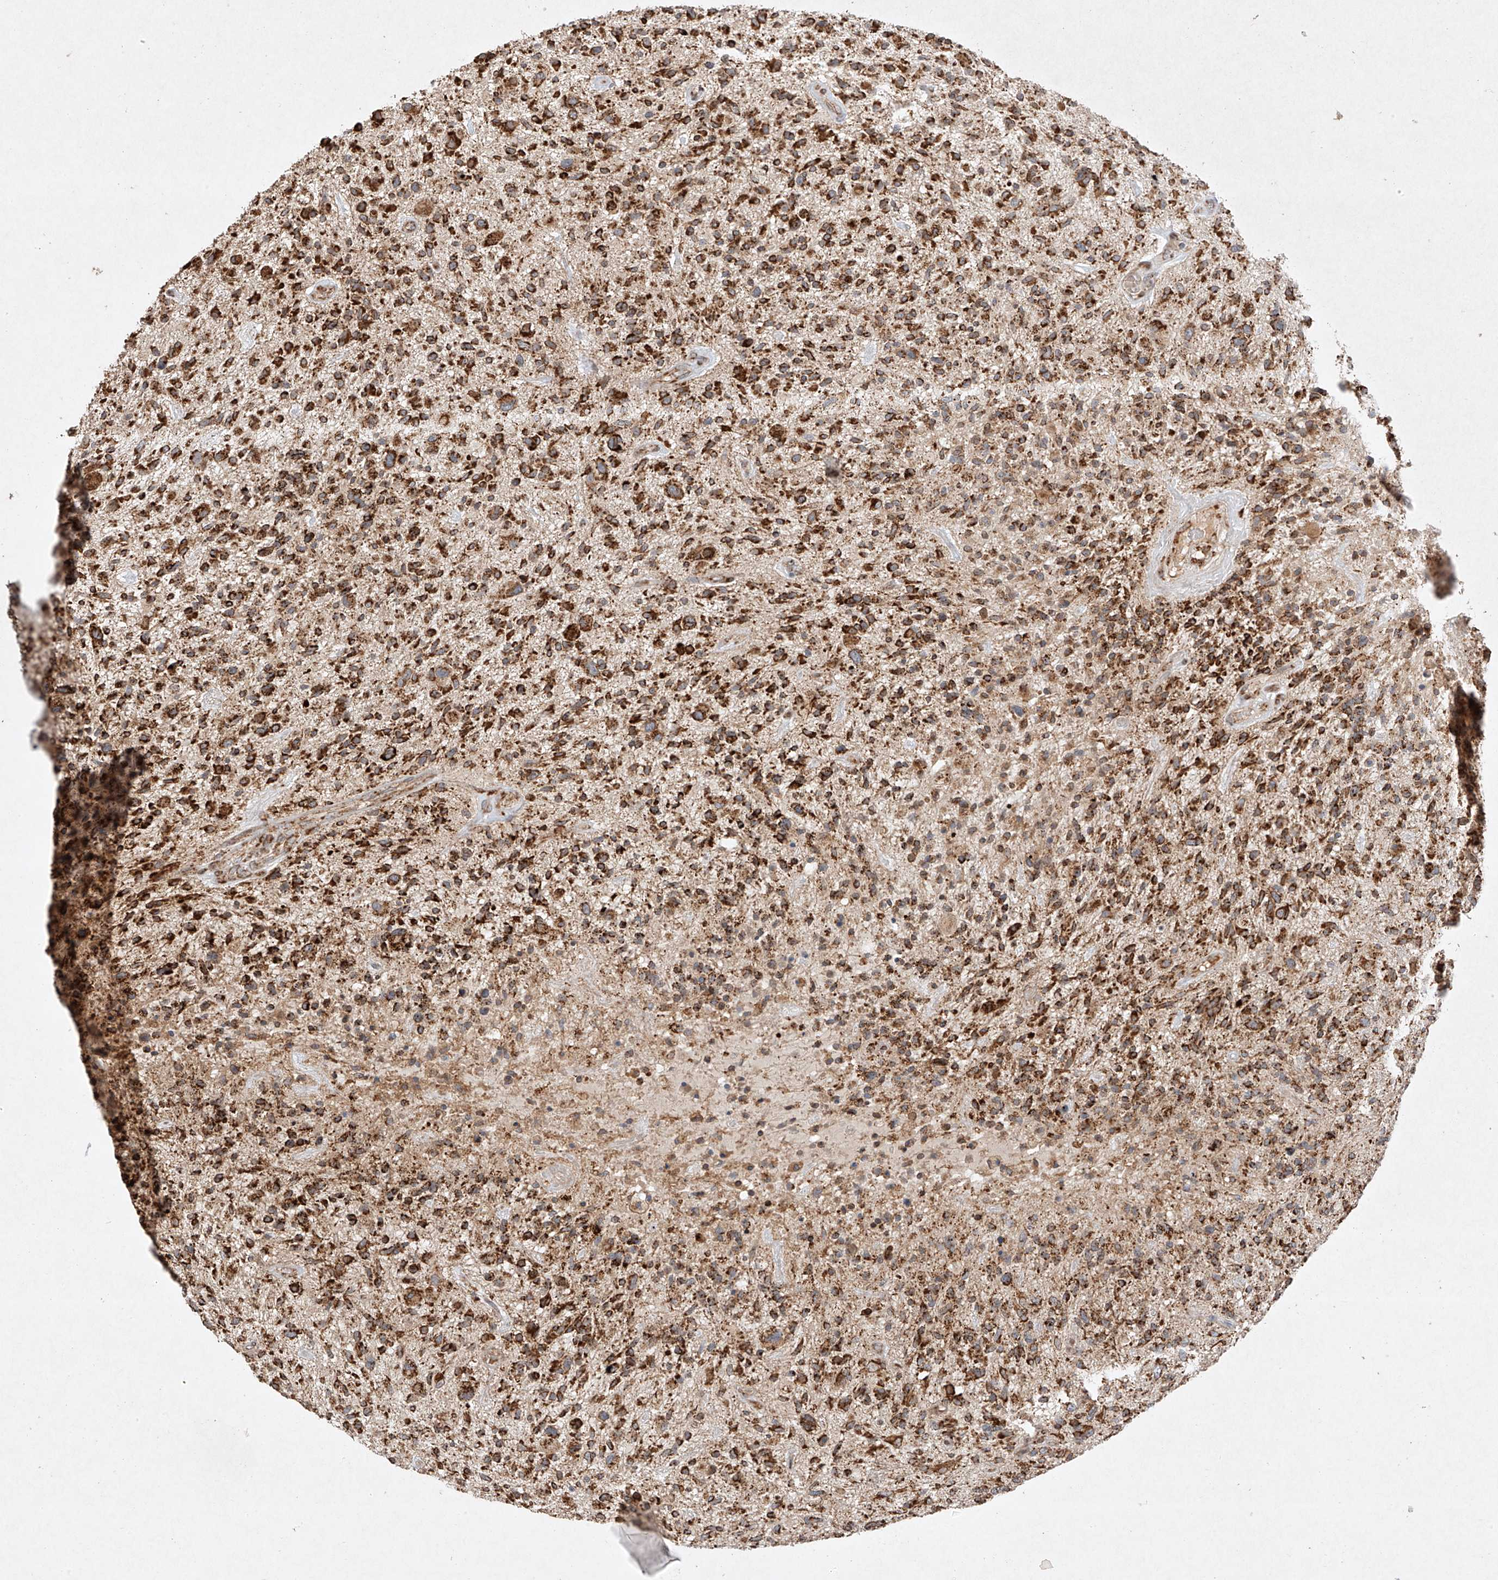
{"staining": {"intensity": "strong", "quantity": ">75%", "location": "cytoplasmic/membranous"}, "tissue": "glioma", "cell_type": "Tumor cells", "image_type": "cancer", "snomed": [{"axis": "morphology", "description": "Glioma, malignant, High grade"}, {"axis": "topography", "description": "Brain"}], "caption": "Immunohistochemistry (IHC) image of neoplastic tissue: human malignant glioma (high-grade) stained using immunohistochemistry (IHC) displays high levels of strong protein expression localized specifically in the cytoplasmic/membranous of tumor cells, appearing as a cytoplasmic/membranous brown color.", "gene": "SEMA3B", "patient": {"sex": "male", "age": 47}}